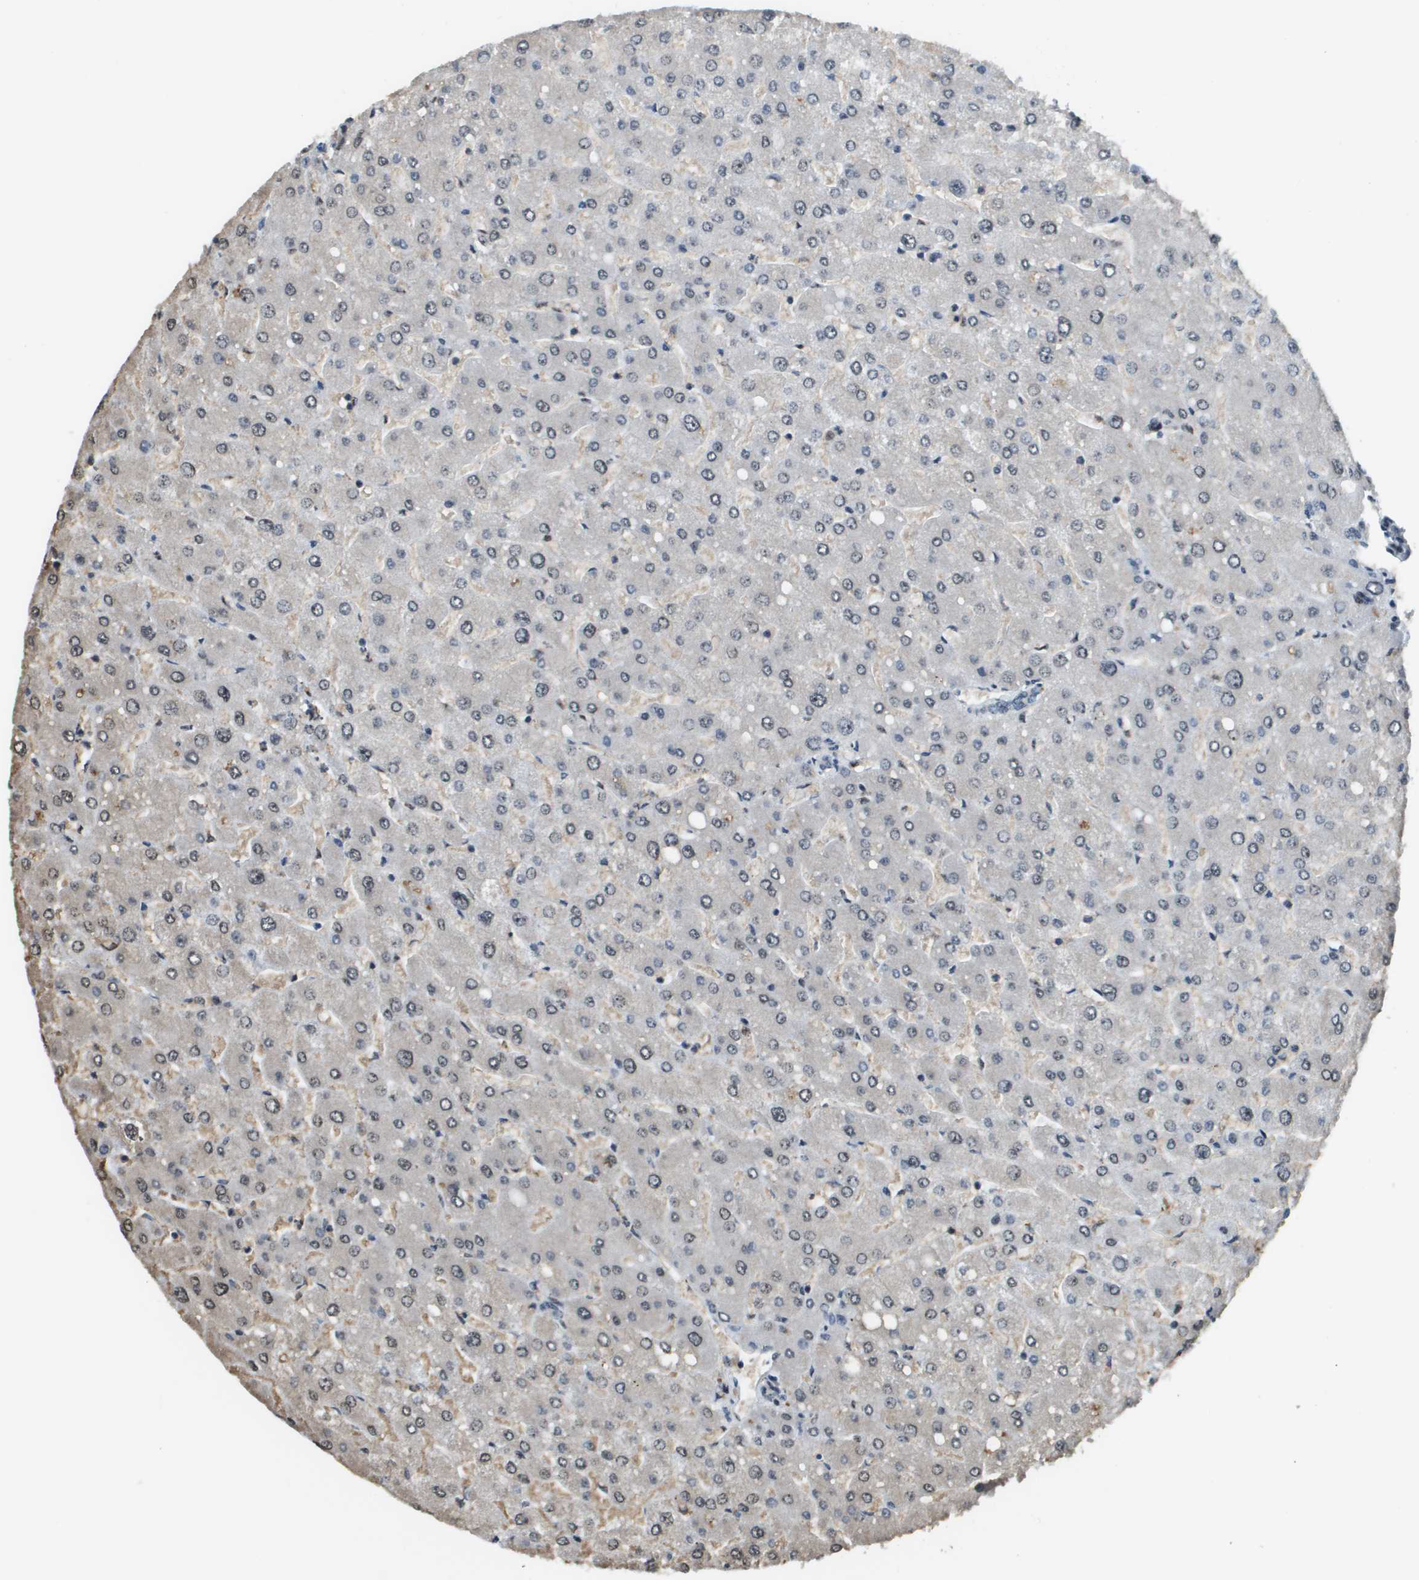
{"staining": {"intensity": "negative", "quantity": "none", "location": "none"}, "tissue": "liver", "cell_type": "Cholangiocytes", "image_type": "normal", "snomed": [{"axis": "morphology", "description": "Normal tissue, NOS"}, {"axis": "topography", "description": "Liver"}], "caption": "Cholangiocytes are negative for brown protein staining in normal liver. (Stains: DAB immunohistochemistry with hematoxylin counter stain, Microscopy: brightfield microscopy at high magnification).", "gene": "SP100", "patient": {"sex": "male", "age": 55}}